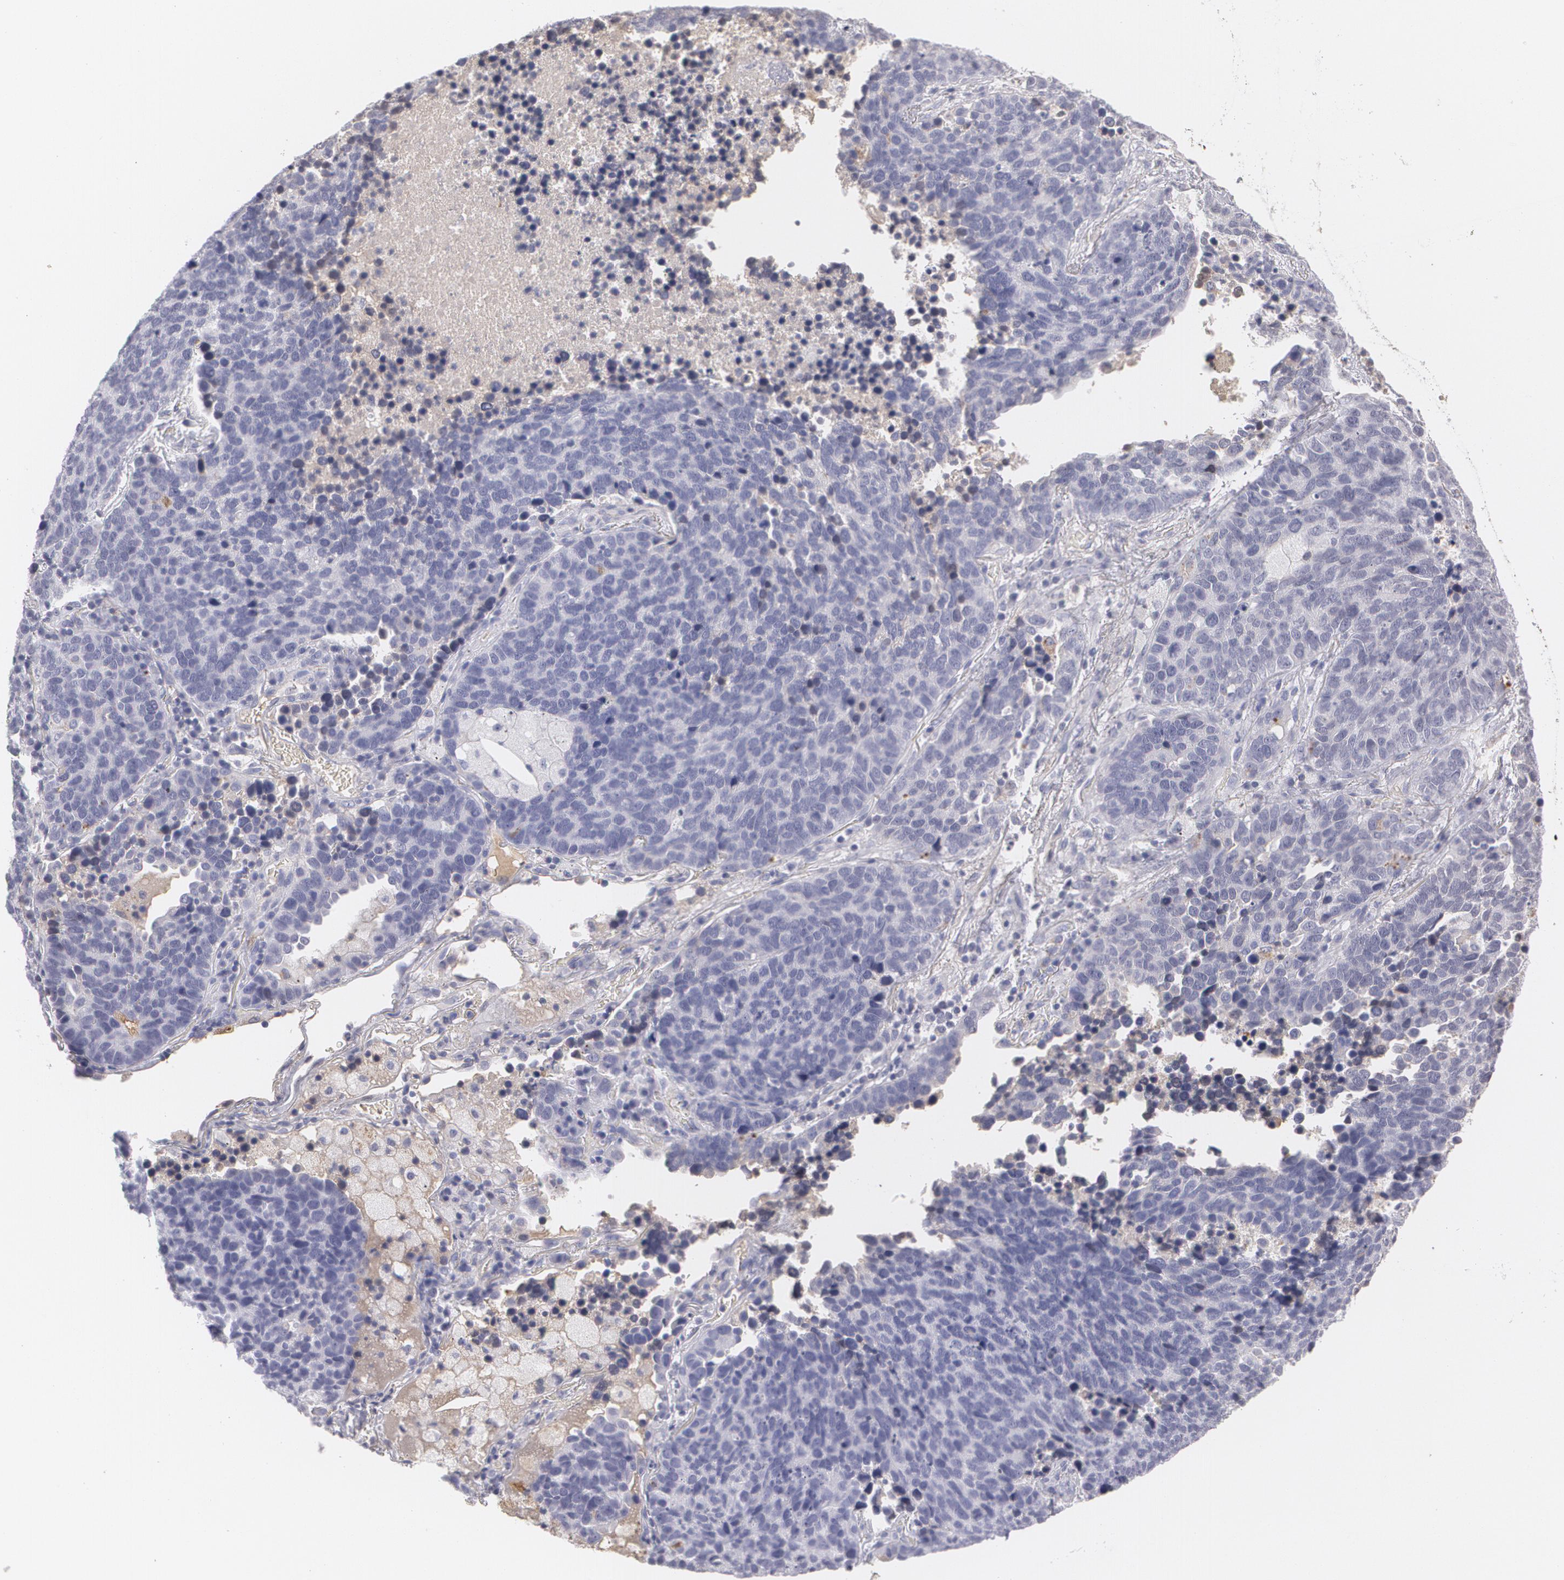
{"staining": {"intensity": "negative", "quantity": "none", "location": "none"}, "tissue": "lung cancer", "cell_type": "Tumor cells", "image_type": "cancer", "snomed": [{"axis": "morphology", "description": "Neoplasm, malignant, NOS"}, {"axis": "topography", "description": "Lung"}], "caption": "There is no significant expression in tumor cells of lung neoplasm (malignant).", "gene": "SERPINA1", "patient": {"sex": "female", "age": 75}}